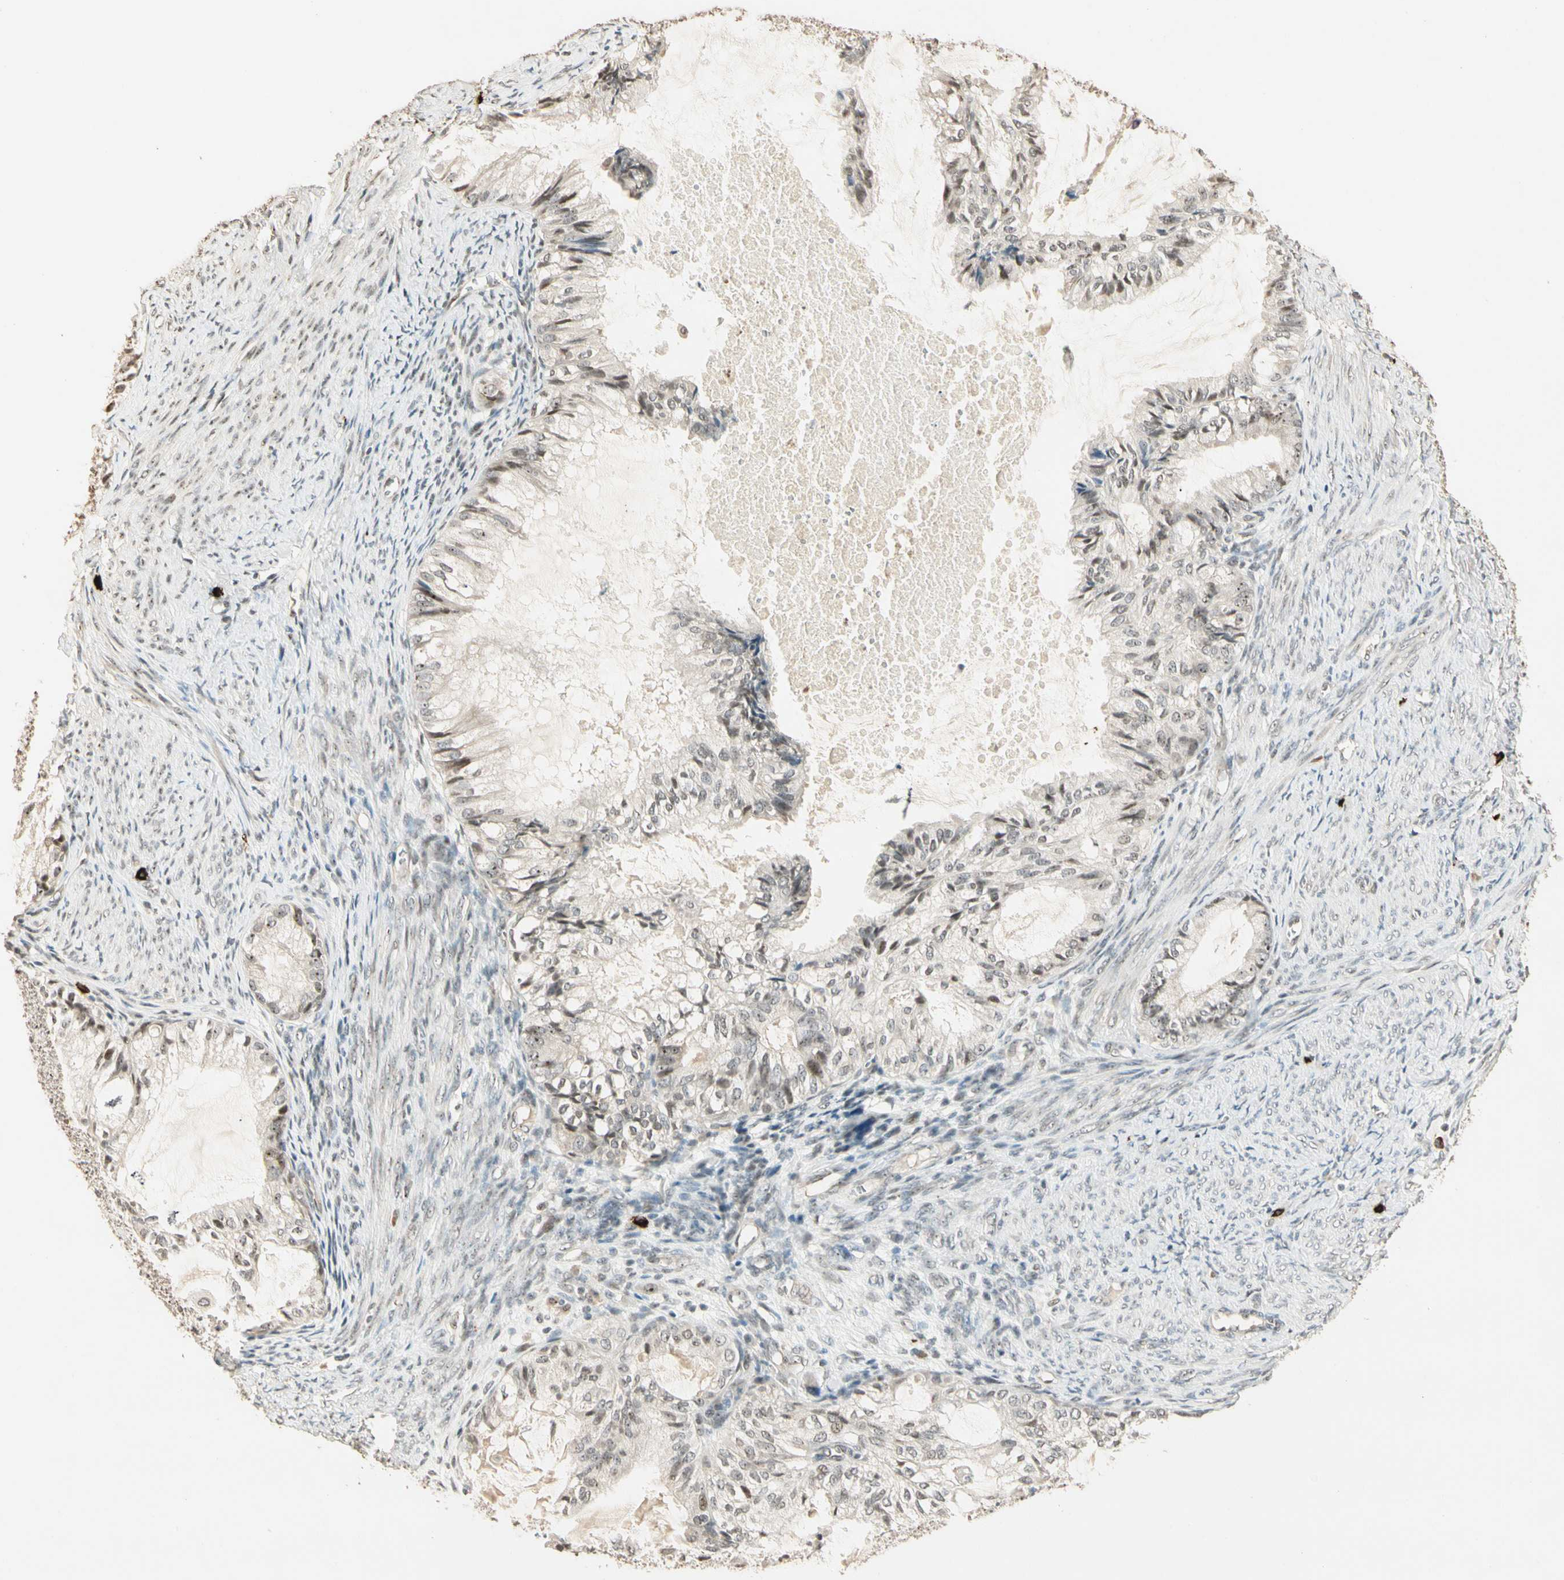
{"staining": {"intensity": "moderate", "quantity": "<25%", "location": "nuclear"}, "tissue": "cervical cancer", "cell_type": "Tumor cells", "image_type": "cancer", "snomed": [{"axis": "morphology", "description": "Normal tissue, NOS"}, {"axis": "morphology", "description": "Adenocarcinoma, NOS"}, {"axis": "topography", "description": "Cervix"}, {"axis": "topography", "description": "Endometrium"}], "caption": "Protein analysis of adenocarcinoma (cervical) tissue shows moderate nuclear expression in about <25% of tumor cells. The staining was performed using DAB, with brown indicating positive protein expression. Nuclei are stained blue with hematoxylin.", "gene": "ETV4", "patient": {"sex": "female", "age": 86}}